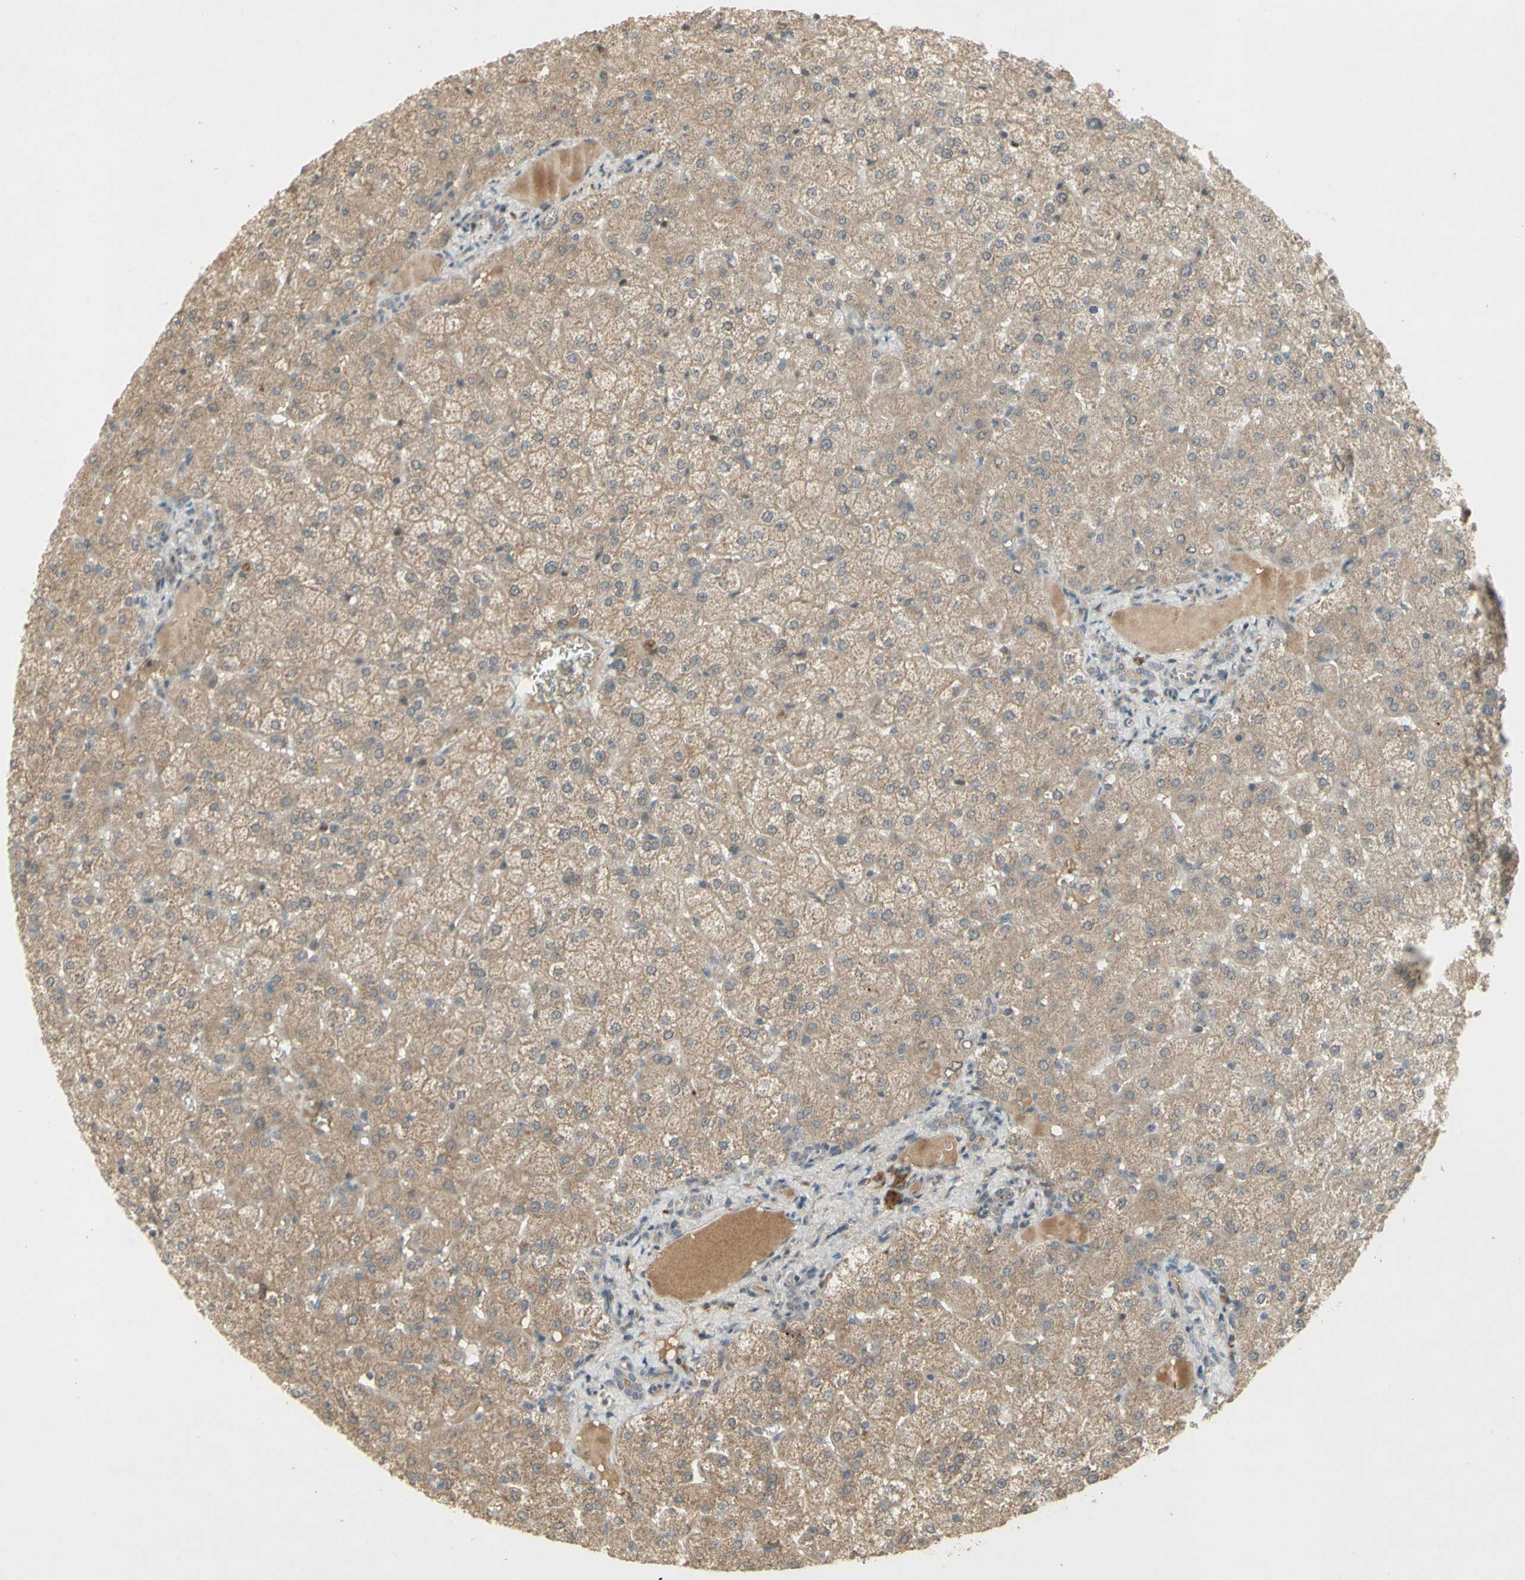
{"staining": {"intensity": "weak", "quantity": "25%-75%", "location": "cytoplasmic/membranous"}, "tissue": "liver", "cell_type": "Cholangiocytes", "image_type": "normal", "snomed": [{"axis": "morphology", "description": "Normal tissue, NOS"}, {"axis": "topography", "description": "Liver"}], "caption": "Protein staining demonstrates weak cytoplasmic/membranous expression in about 25%-75% of cholangiocytes in unremarkable liver.", "gene": "NRG4", "patient": {"sex": "female", "age": 32}}